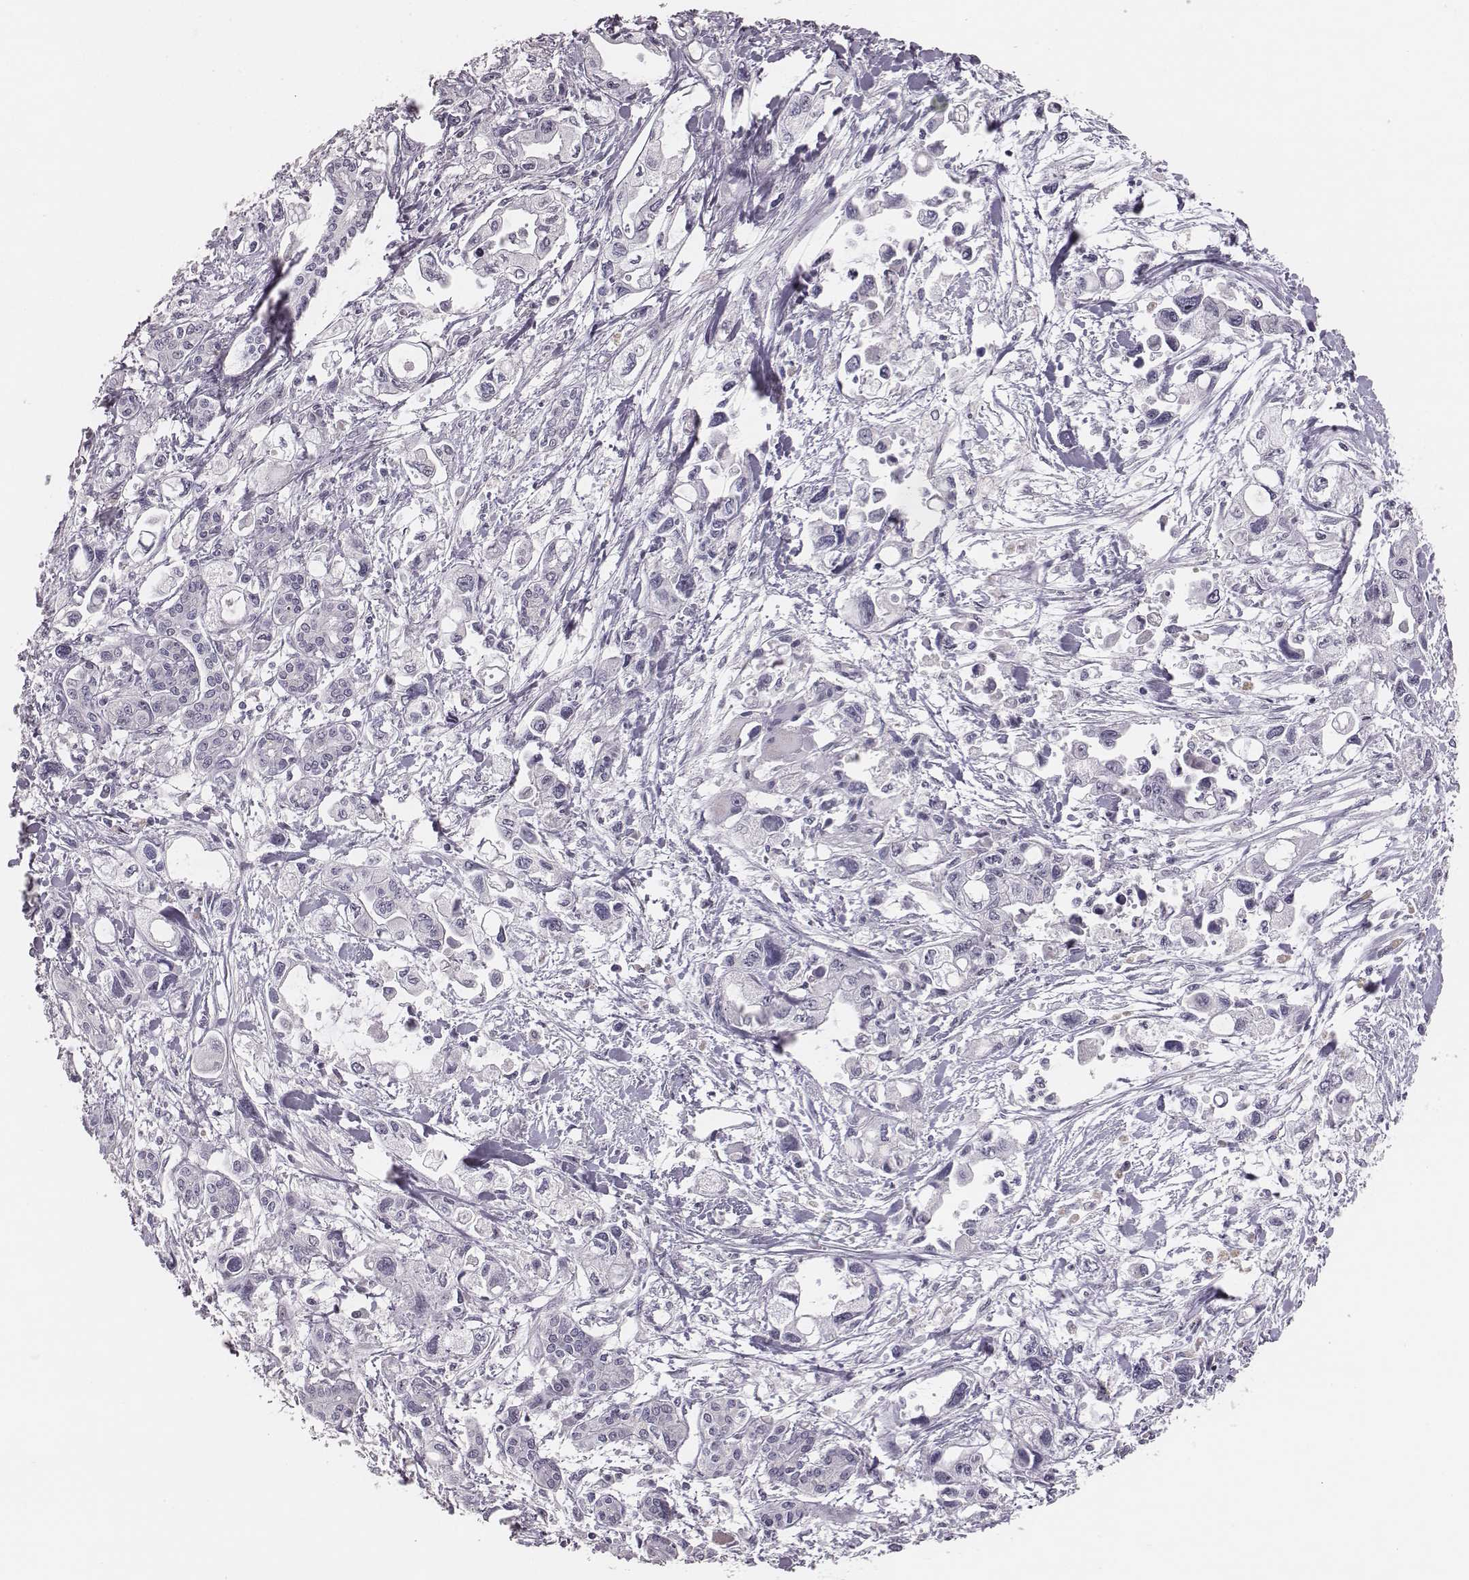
{"staining": {"intensity": "negative", "quantity": "none", "location": "none"}, "tissue": "pancreatic cancer", "cell_type": "Tumor cells", "image_type": "cancer", "snomed": [{"axis": "morphology", "description": "Adenocarcinoma, NOS"}, {"axis": "topography", "description": "Pancreas"}], "caption": "The micrograph displays no significant positivity in tumor cells of pancreatic adenocarcinoma.", "gene": "CSHL1", "patient": {"sex": "female", "age": 61}}